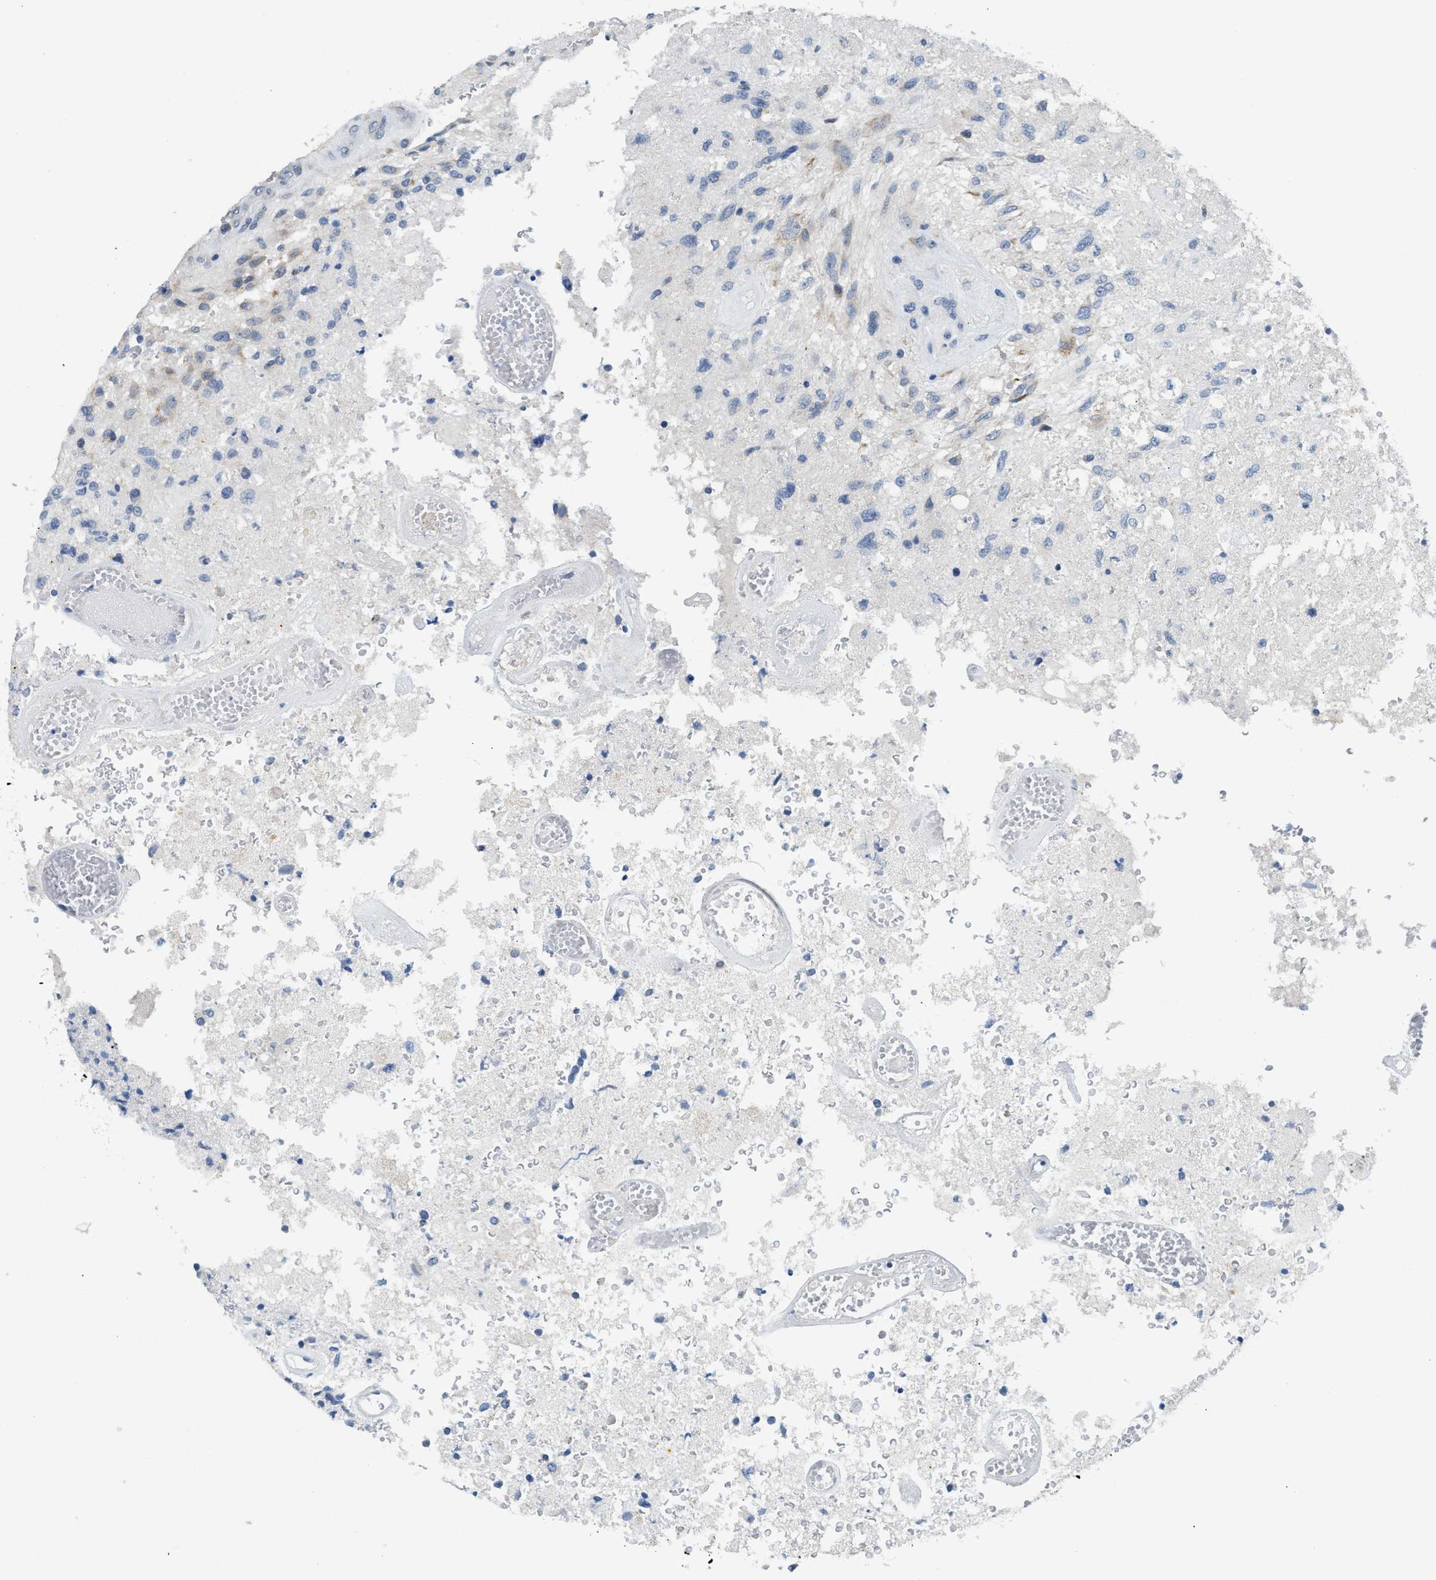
{"staining": {"intensity": "moderate", "quantity": "<25%", "location": "cytoplasmic/membranous"}, "tissue": "glioma", "cell_type": "Tumor cells", "image_type": "cancer", "snomed": [{"axis": "morphology", "description": "Normal tissue, NOS"}, {"axis": "morphology", "description": "Glioma, malignant, High grade"}, {"axis": "topography", "description": "Cerebral cortex"}], "caption": "Tumor cells exhibit low levels of moderate cytoplasmic/membranous expression in approximately <25% of cells in human glioma. (Brightfield microscopy of DAB IHC at high magnification).", "gene": "KCNC2", "patient": {"sex": "male", "age": 77}}